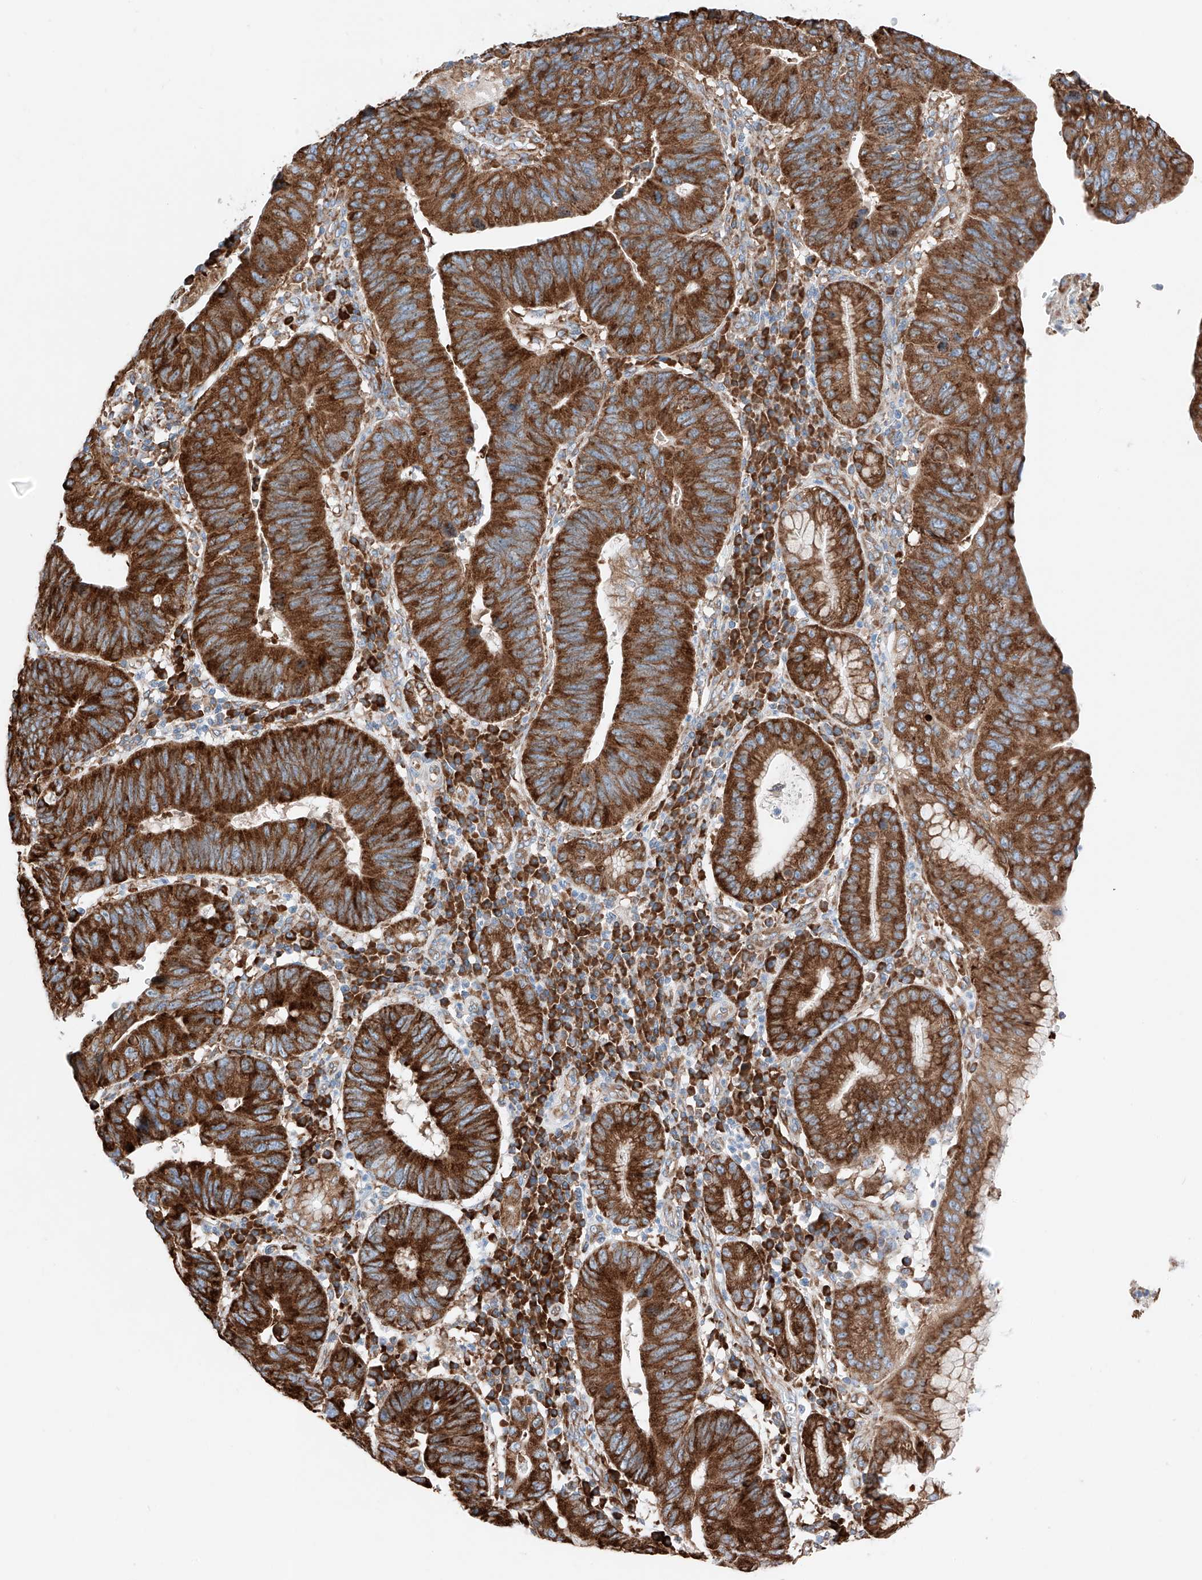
{"staining": {"intensity": "strong", "quantity": ">75%", "location": "cytoplasmic/membranous"}, "tissue": "stomach cancer", "cell_type": "Tumor cells", "image_type": "cancer", "snomed": [{"axis": "morphology", "description": "Adenocarcinoma, NOS"}, {"axis": "topography", "description": "Stomach"}], "caption": "Immunohistochemical staining of stomach adenocarcinoma reveals high levels of strong cytoplasmic/membranous protein expression in approximately >75% of tumor cells. The staining was performed using DAB to visualize the protein expression in brown, while the nuclei were stained in blue with hematoxylin (Magnification: 20x).", "gene": "CRELD1", "patient": {"sex": "male", "age": 59}}